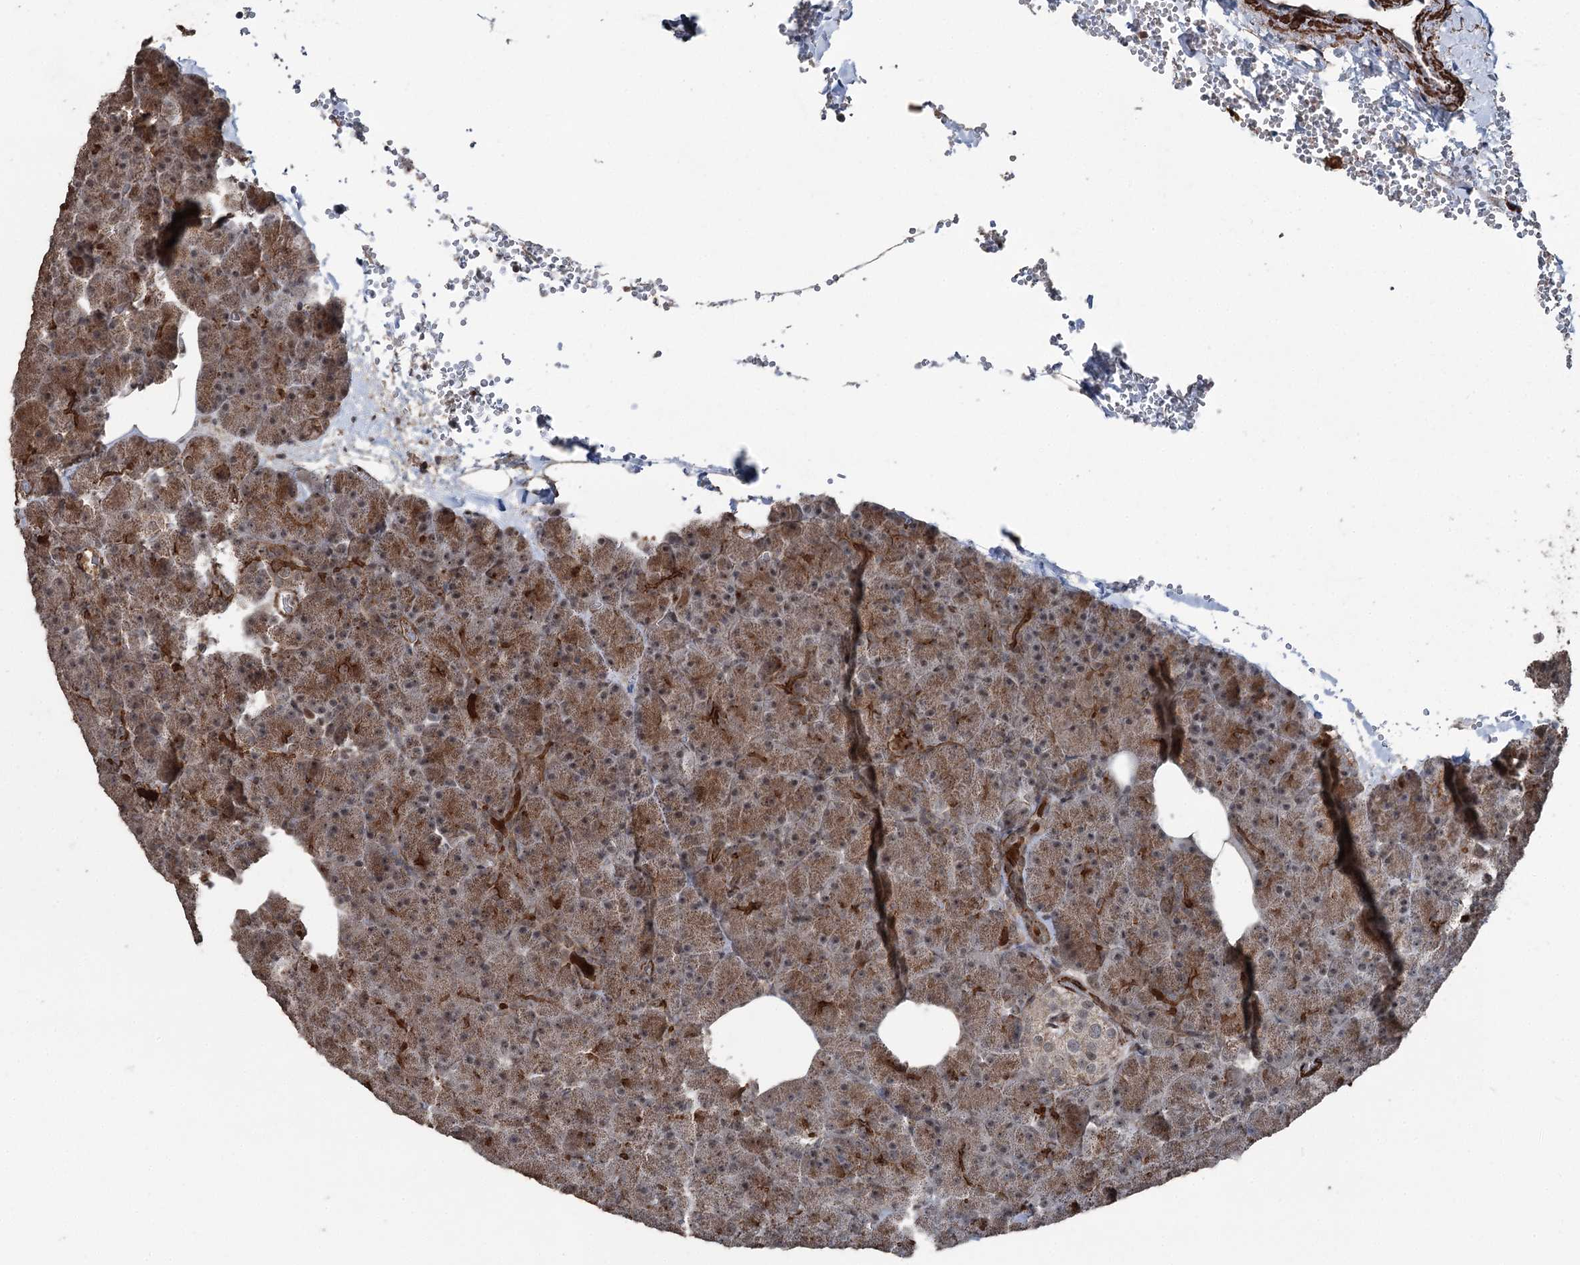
{"staining": {"intensity": "strong", "quantity": "25%-75%", "location": "cytoplasmic/membranous"}, "tissue": "pancreas", "cell_type": "Exocrine glandular cells", "image_type": "normal", "snomed": [{"axis": "morphology", "description": "Normal tissue, NOS"}, {"axis": "morphology", "description": "Carcinoid, malignant, NOS"}, {"axis": "topography", "description": "Pancreas"}], "caption": "Immunohistochemistry of benign pancreas reveals high levels of strong cytoplasmic/membranous positivity in approximately 25%-75% of exocrine glandular cells.", "gene": "CCDC82", "patient": {"sex": "female", "age": 35}}